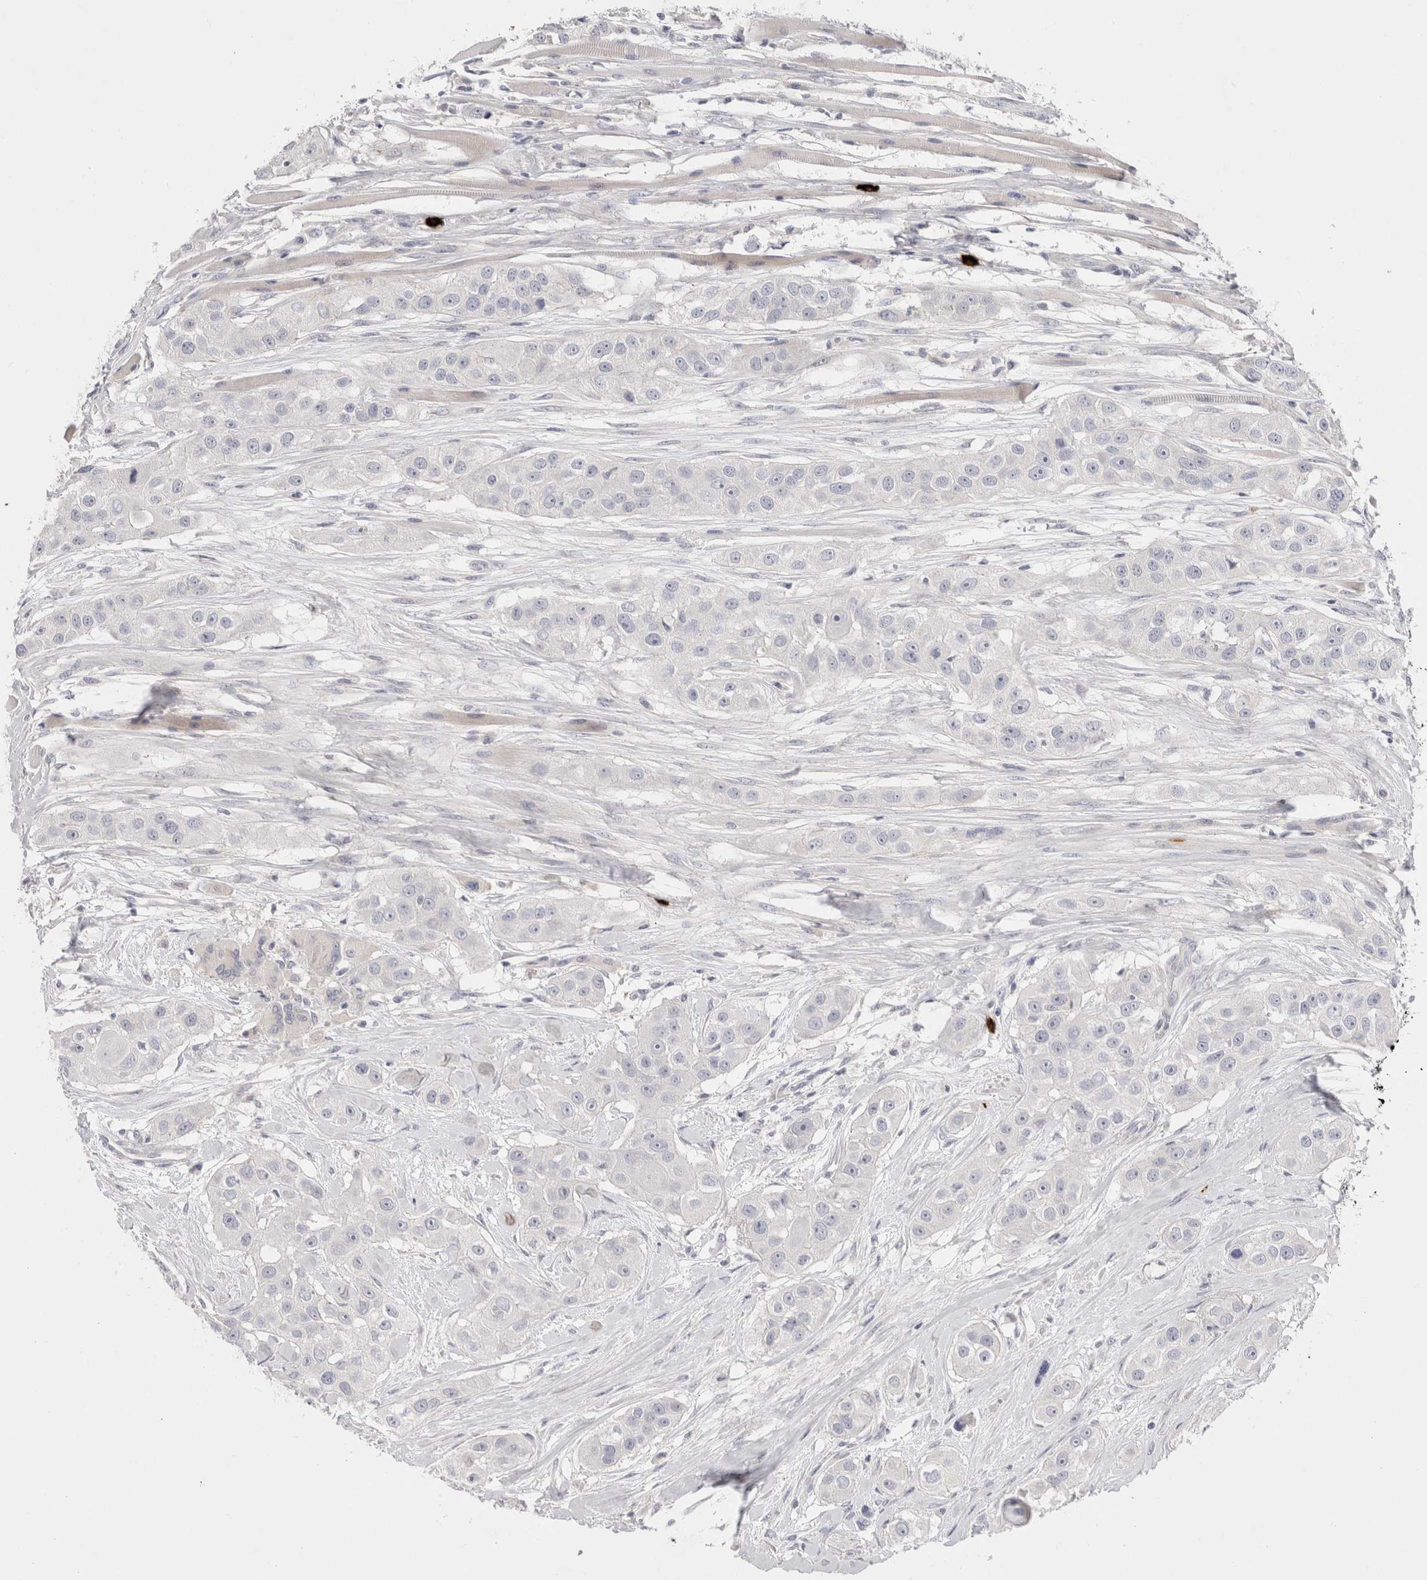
{"staining": {"intensity": "negative", "quantity": "none", "location": "none"}, "tissue": "head and neck cancer", "cell_type": "Tumor cells", "image_type": "cancer", "snomed": [{"axis": "morphology", "description": "Normal tissue, NOS"}, {"axis": "morphology", "description": "Squamous cell carcinoma, NOS"}, {"axis": "topography", "description": "Skeletal muscle"}, {"axis": "topography", "description": "Head-Neck"}], "caption": "DAB immunohistochemical staining of human head and neck cancer reveals no significant staining in tumor cells.", "gene": "SPINK2", "patient": {"sex": "male", "age": 51}}